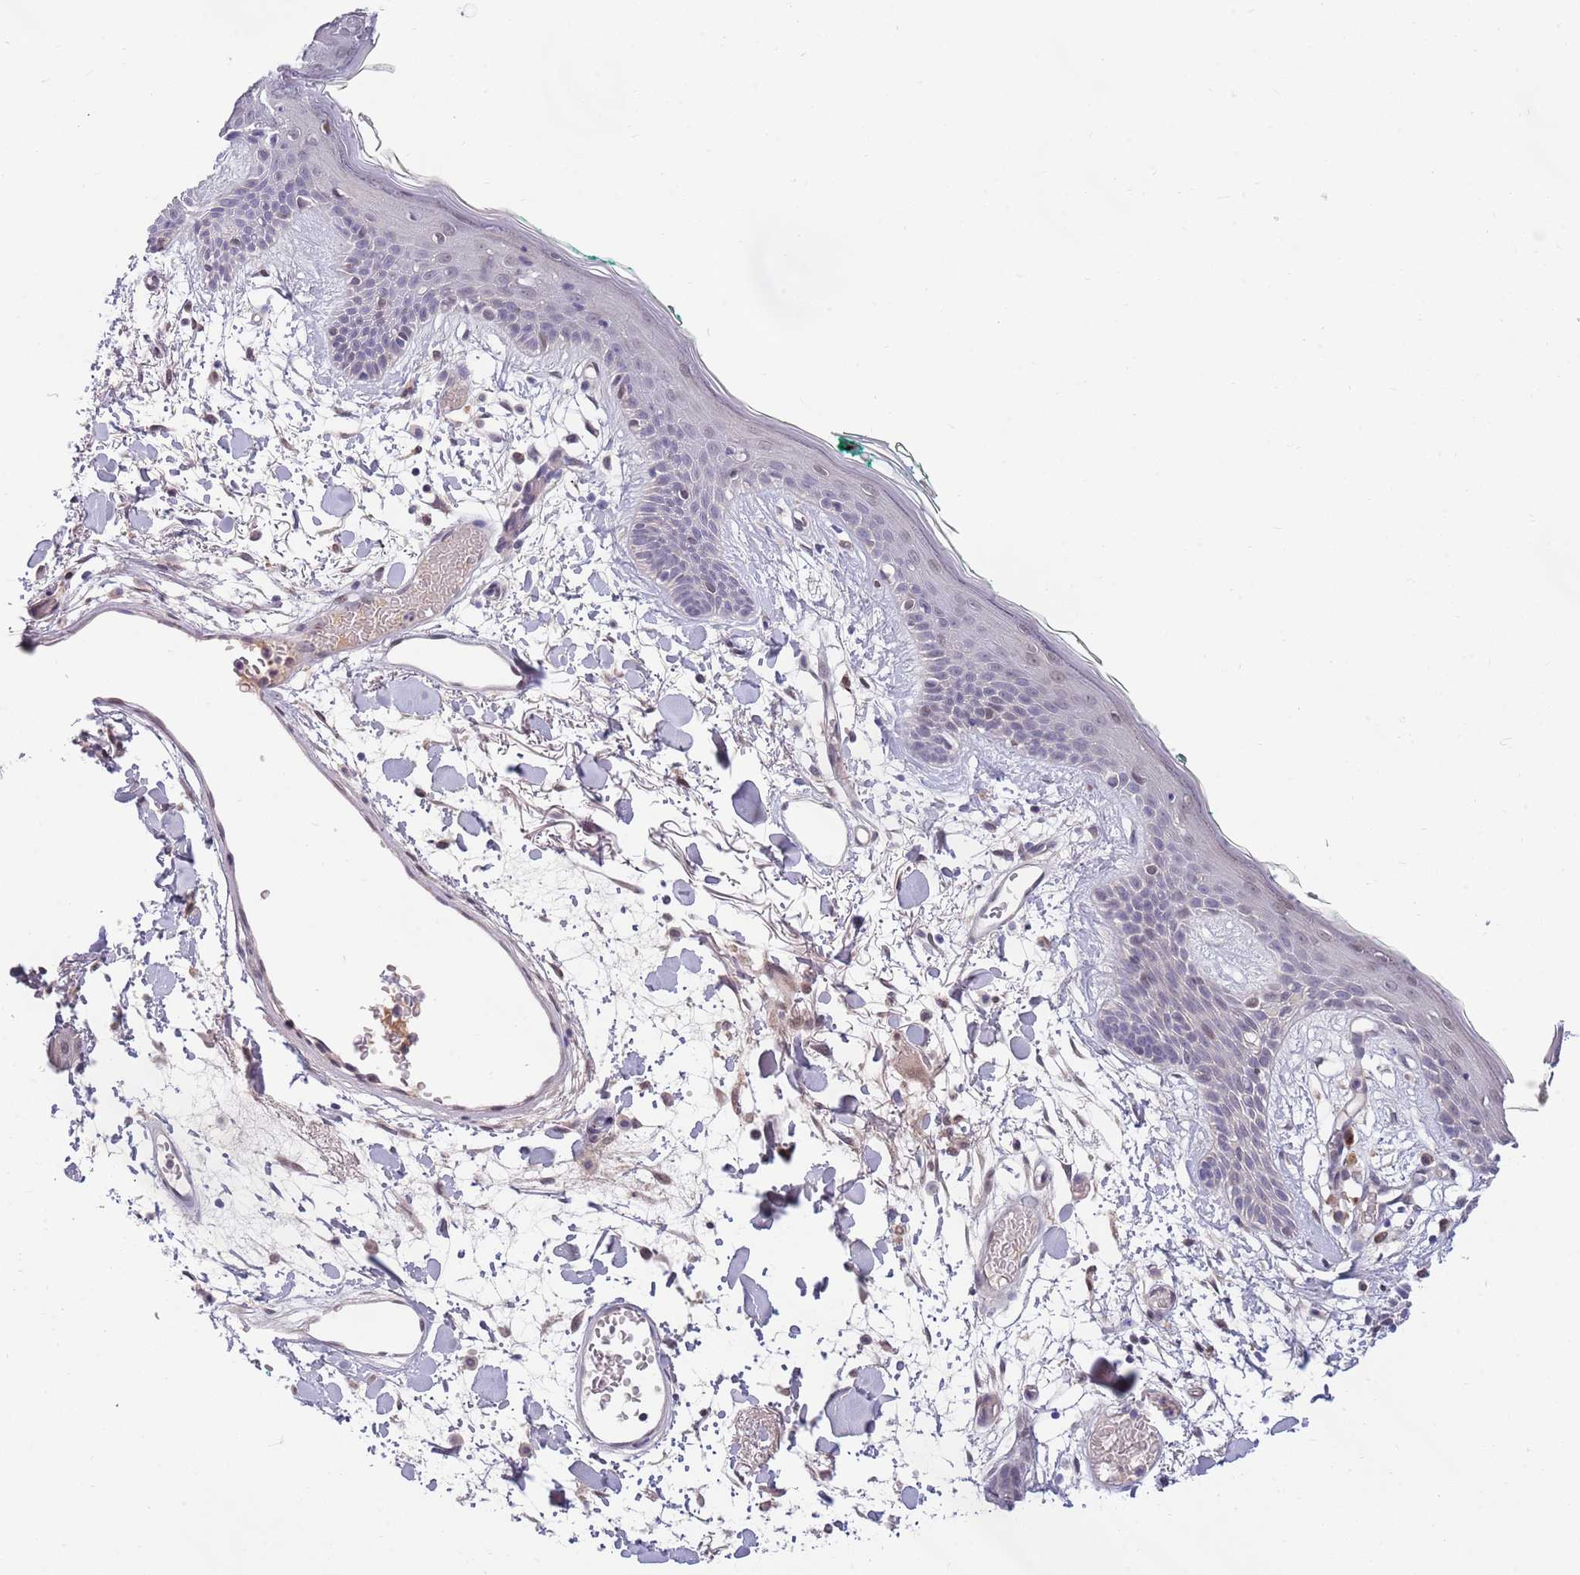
{"staining": {"intensity": "weak", "quantity": ">75%", "location": "nuclear"}, "tissue": "skin", "cell_type": "Fibroblasts", "image_type": "normal", "snomed": [{"axis": "morphology", "description": "Normal tissue, NOS"}, {"axis": "topography", "description": "Skin"}], "caption": "An immunohistochemistry (IHC) photomicrograph of benign tissue is shown. Protein staining in brown shows weak nuclear positivity in skin within fibroblasts.", "gene": "NLRP6", "patient": {"sex": "male", "age": 79}}